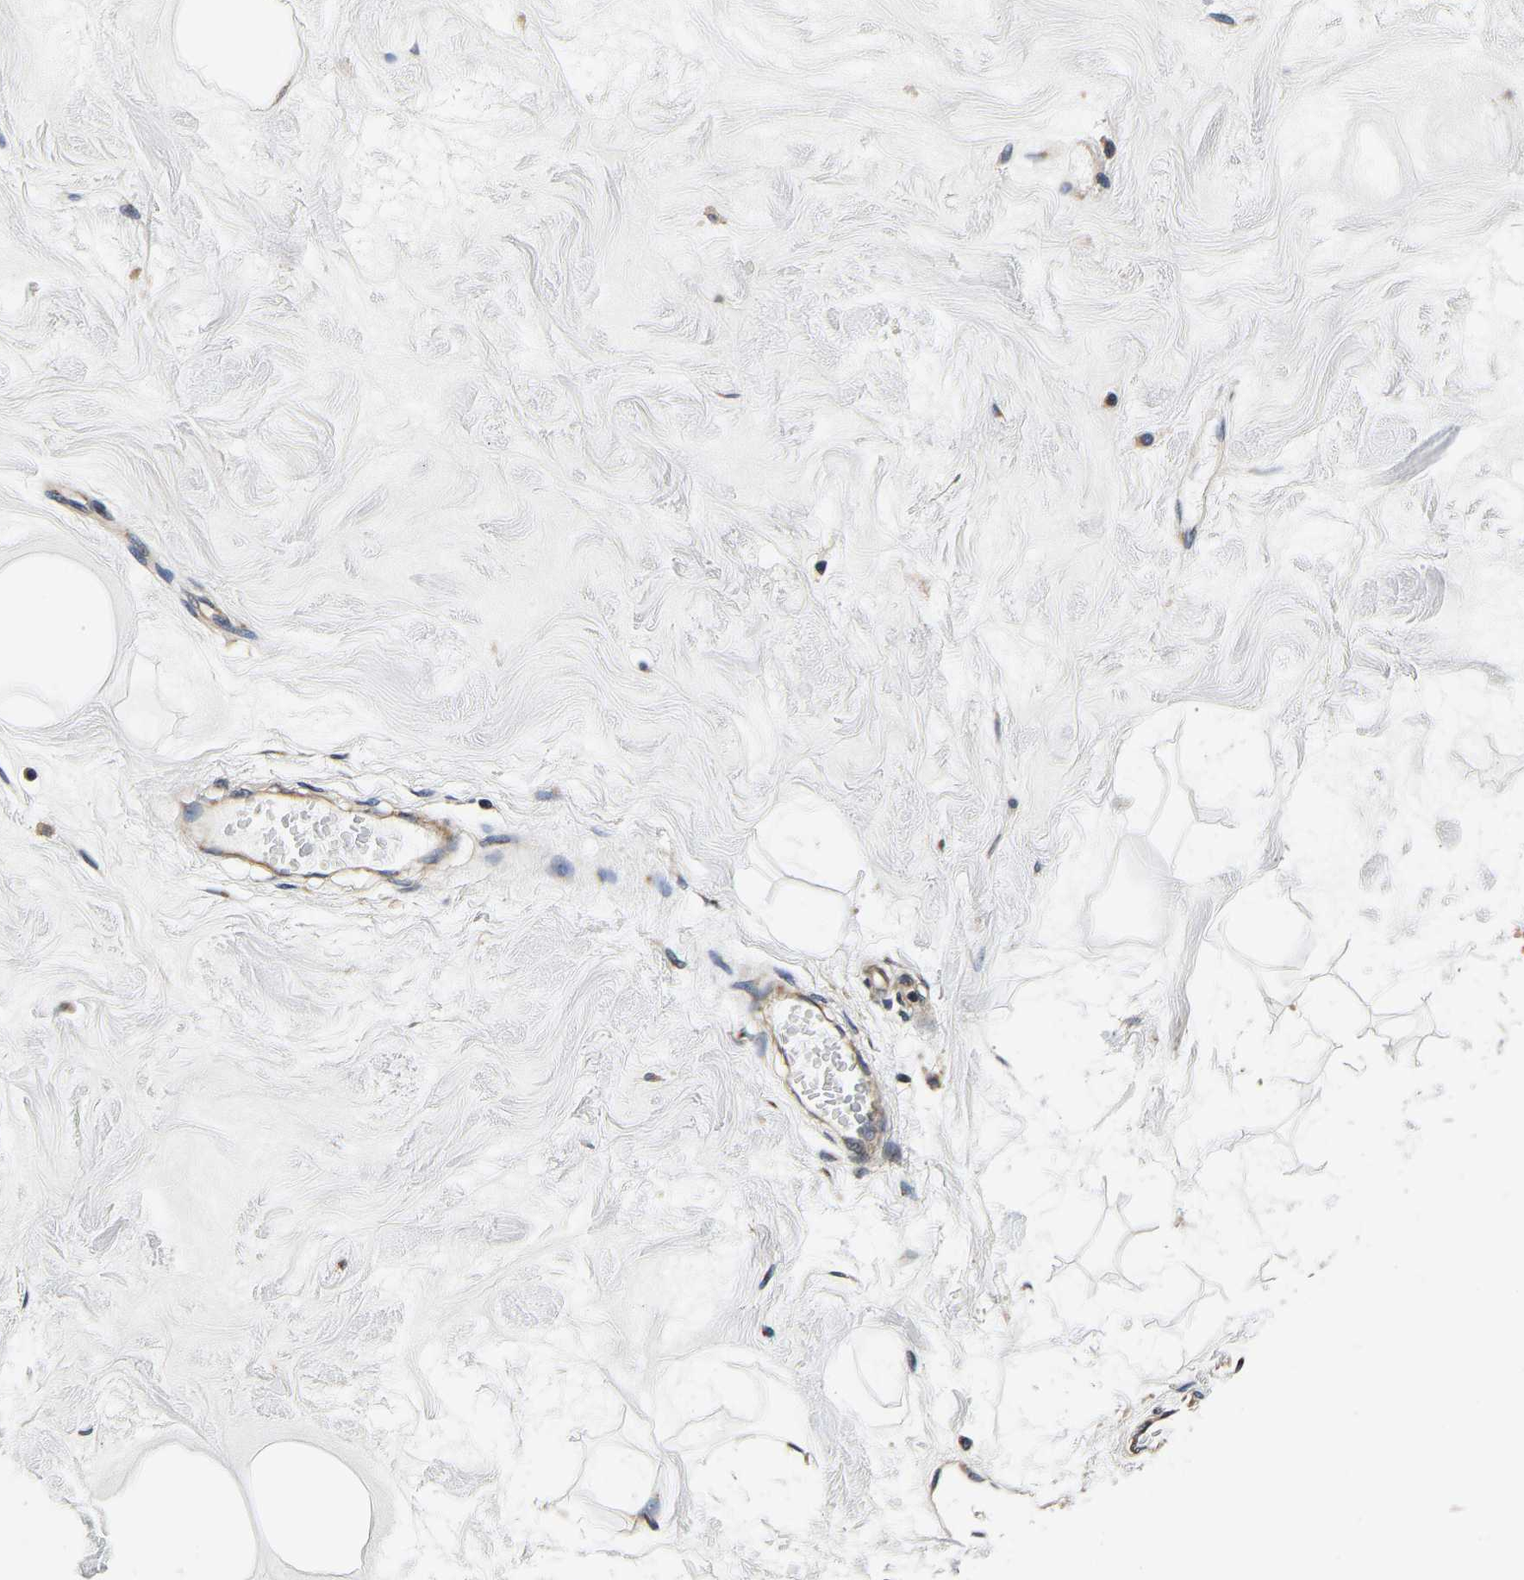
{"staining": {"intensity": "weak", "quantity": "25%-75%", "location": "cytoplasmic/membranous"}, "tissue": "breast", "cell_type": "Adipocytes", "image_type": "normal", "snomed": [{"axis": "morphology", "description": "Normal tissue, NOS"}, {"axis": "morphology", "description": "Lobular carcinoma"}, {"axis": "topography", "description": "Breast"}], "caption": "This micrograph reveals benign breast stained with IHC to label a protein in brown. The cytoplasmic/membranous of adipocytes show weak positivity for the protein. Nuclei are counter-stained blue.", "gene": "RABAC1", "patient": {"sex": "female", "age": 59}}